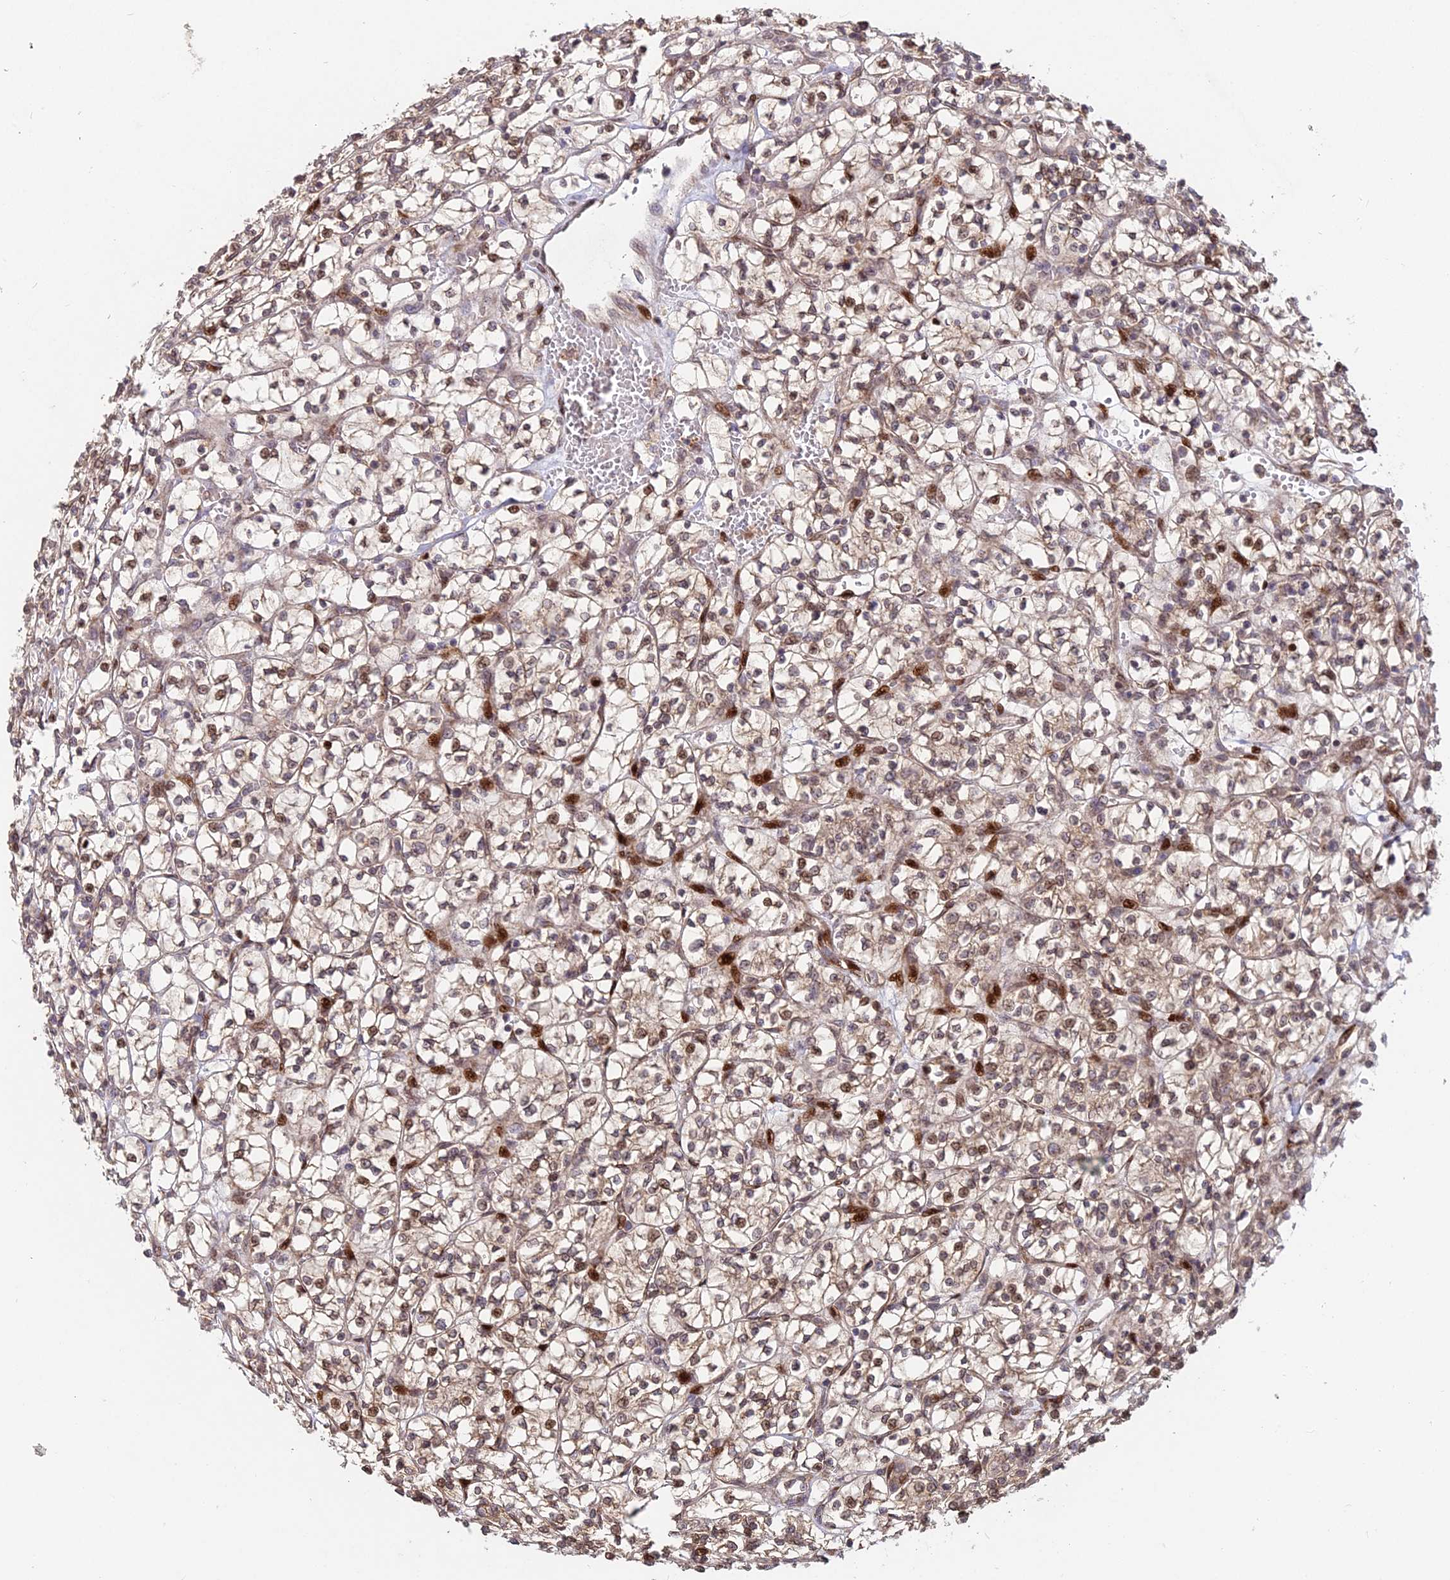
{"staining": {"intensity": "weak", "quantity": "25%-75%", "location": "cytoplasmic/membranous,nuclear"}, "tissue": "renal cancer", "cell_type": "Tumor cells", "image_type": "cancer", "snomed": [{"axis": "morphology", "description": "Adenocarcinoma, NOS"}, {"axis": "topography", "description": "Kidney"}], "caption": "Approximately 25%-75% of tumor cells in human renal cancer (adenocarcinoma) exhibit weak cytoplasmic/membranous and nuclear protein positivity as visualized by brown immunohistochemical staining.", "gene": "RBMS2", "patient": {"sex": "female", "age": 64}}